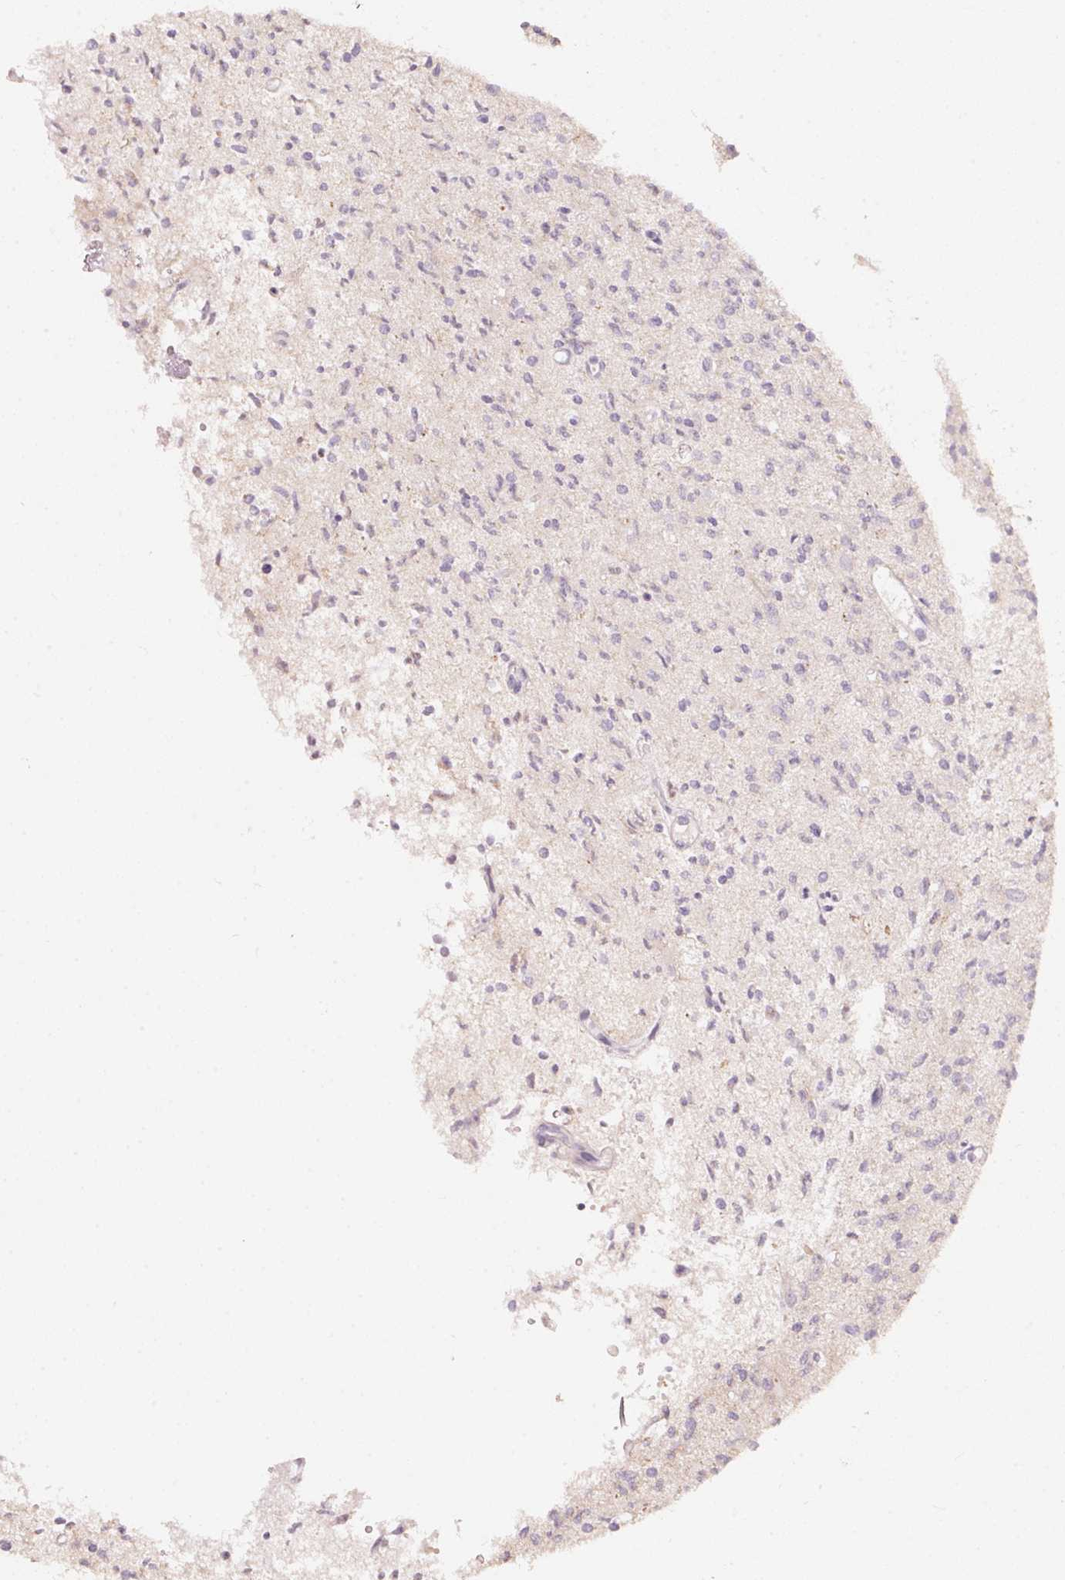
{"staining": {"intensity": "negative", "quantity": "none", "location": "none"}, "tissue": "glioma", "cell_type": "Tumor cells", "image_type": "cancer", "snomed": [{"axis": "morphology", "description": "Glioma, malignant, Low grade"}, {"axis": "topography", "description": "Brain"}], "caption": "The immunohistochemistry (IHC) micrograph has no significant expression in tumor cells of glioma tissue.", "gene": "TP53AIP1", "patient": {"sex": "male", "age": 64}}